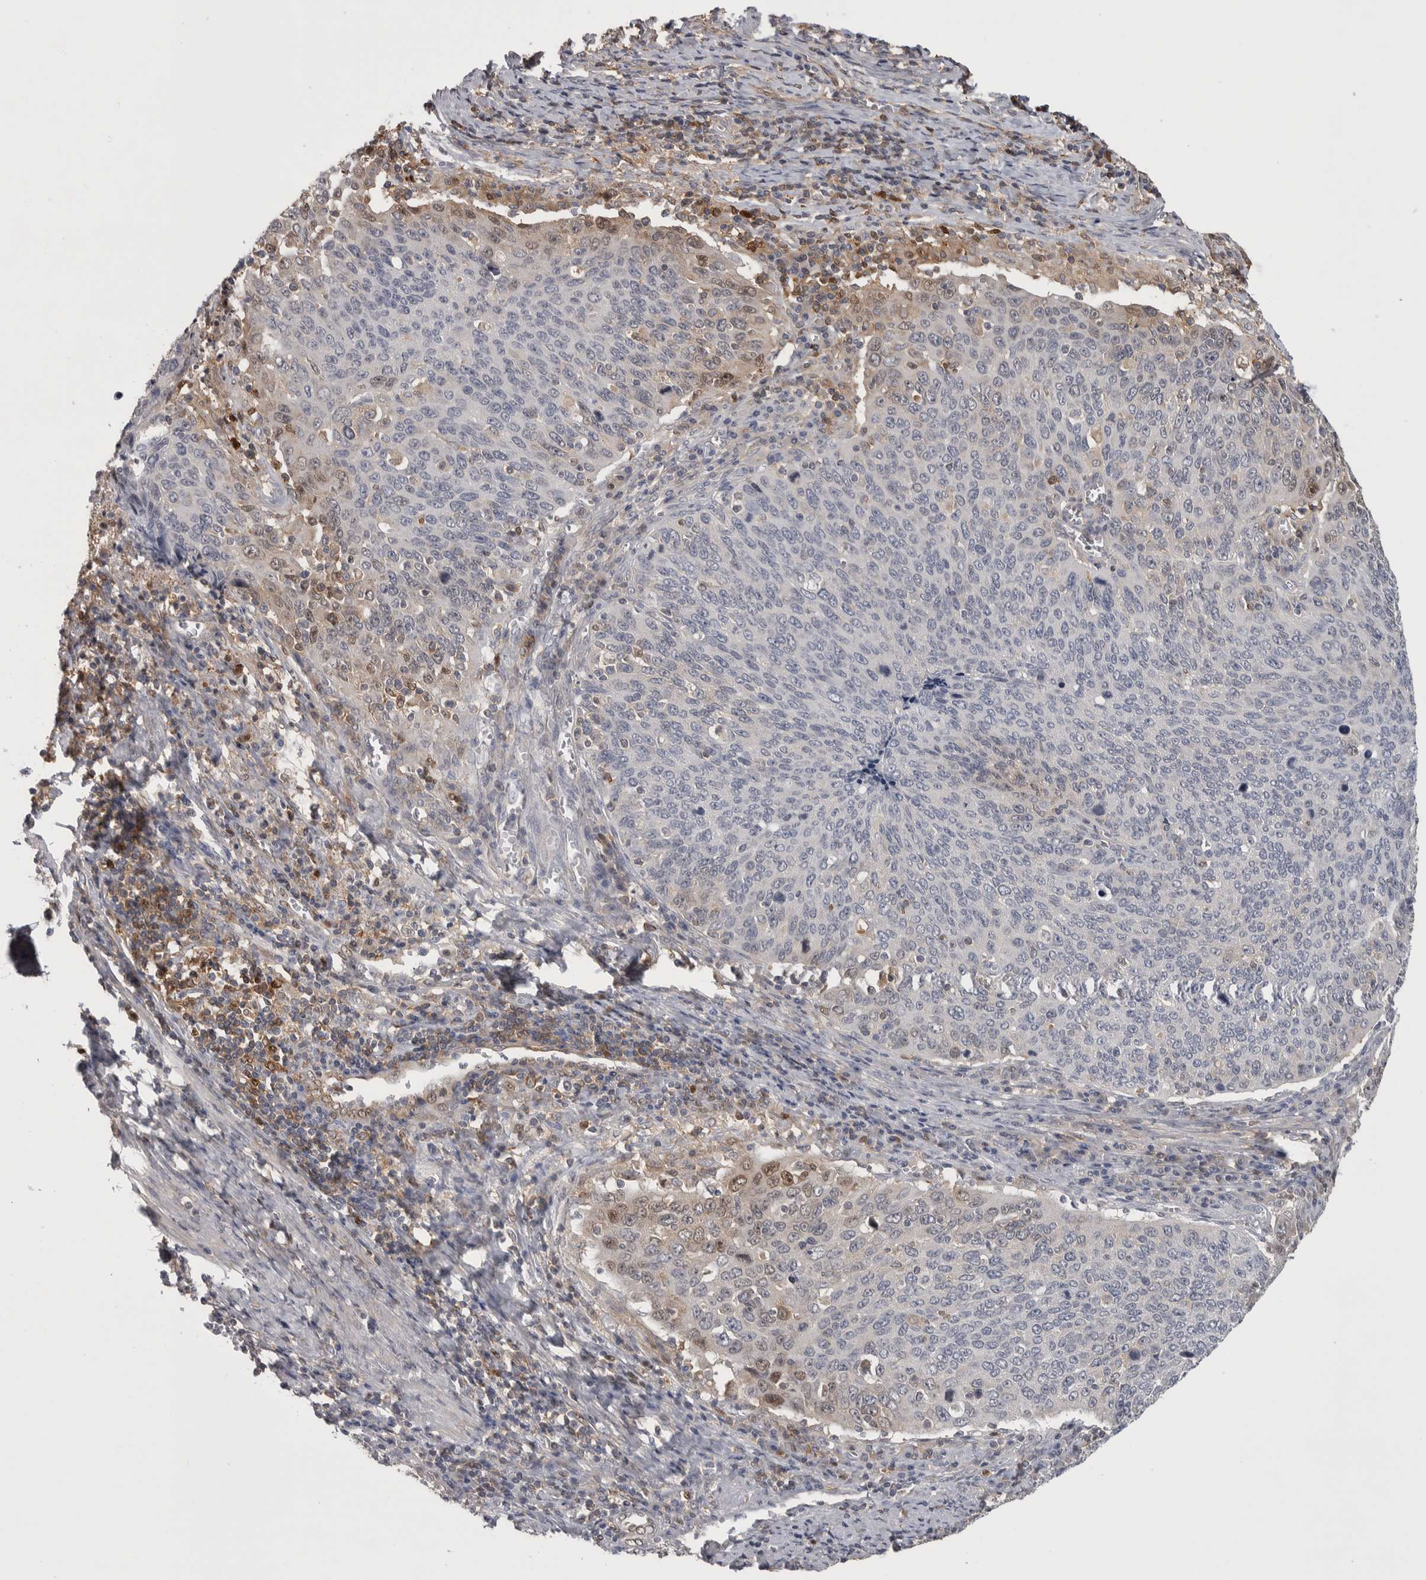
{"staining": {"intensity": "weak", "quantity": "<25%", "location": "cytoplasmic/membranous"}, "tissue": "cervical cancer", "cell_type": "Tumor cells", "image_type": "cancer", "snomed": [{"axis": "morphology", "description": "Squamous cell carcinoma, NOS"}, {"axis": "topography", "description": "Cervix"}], "caption": "A high-resolution image shows immunohistochemistry (IHC) staining of cervical cancer, which reveals no significant expression in tumor cells.", "gene": "NFKB2", "patient": {"sex": "female", "age": 53}}